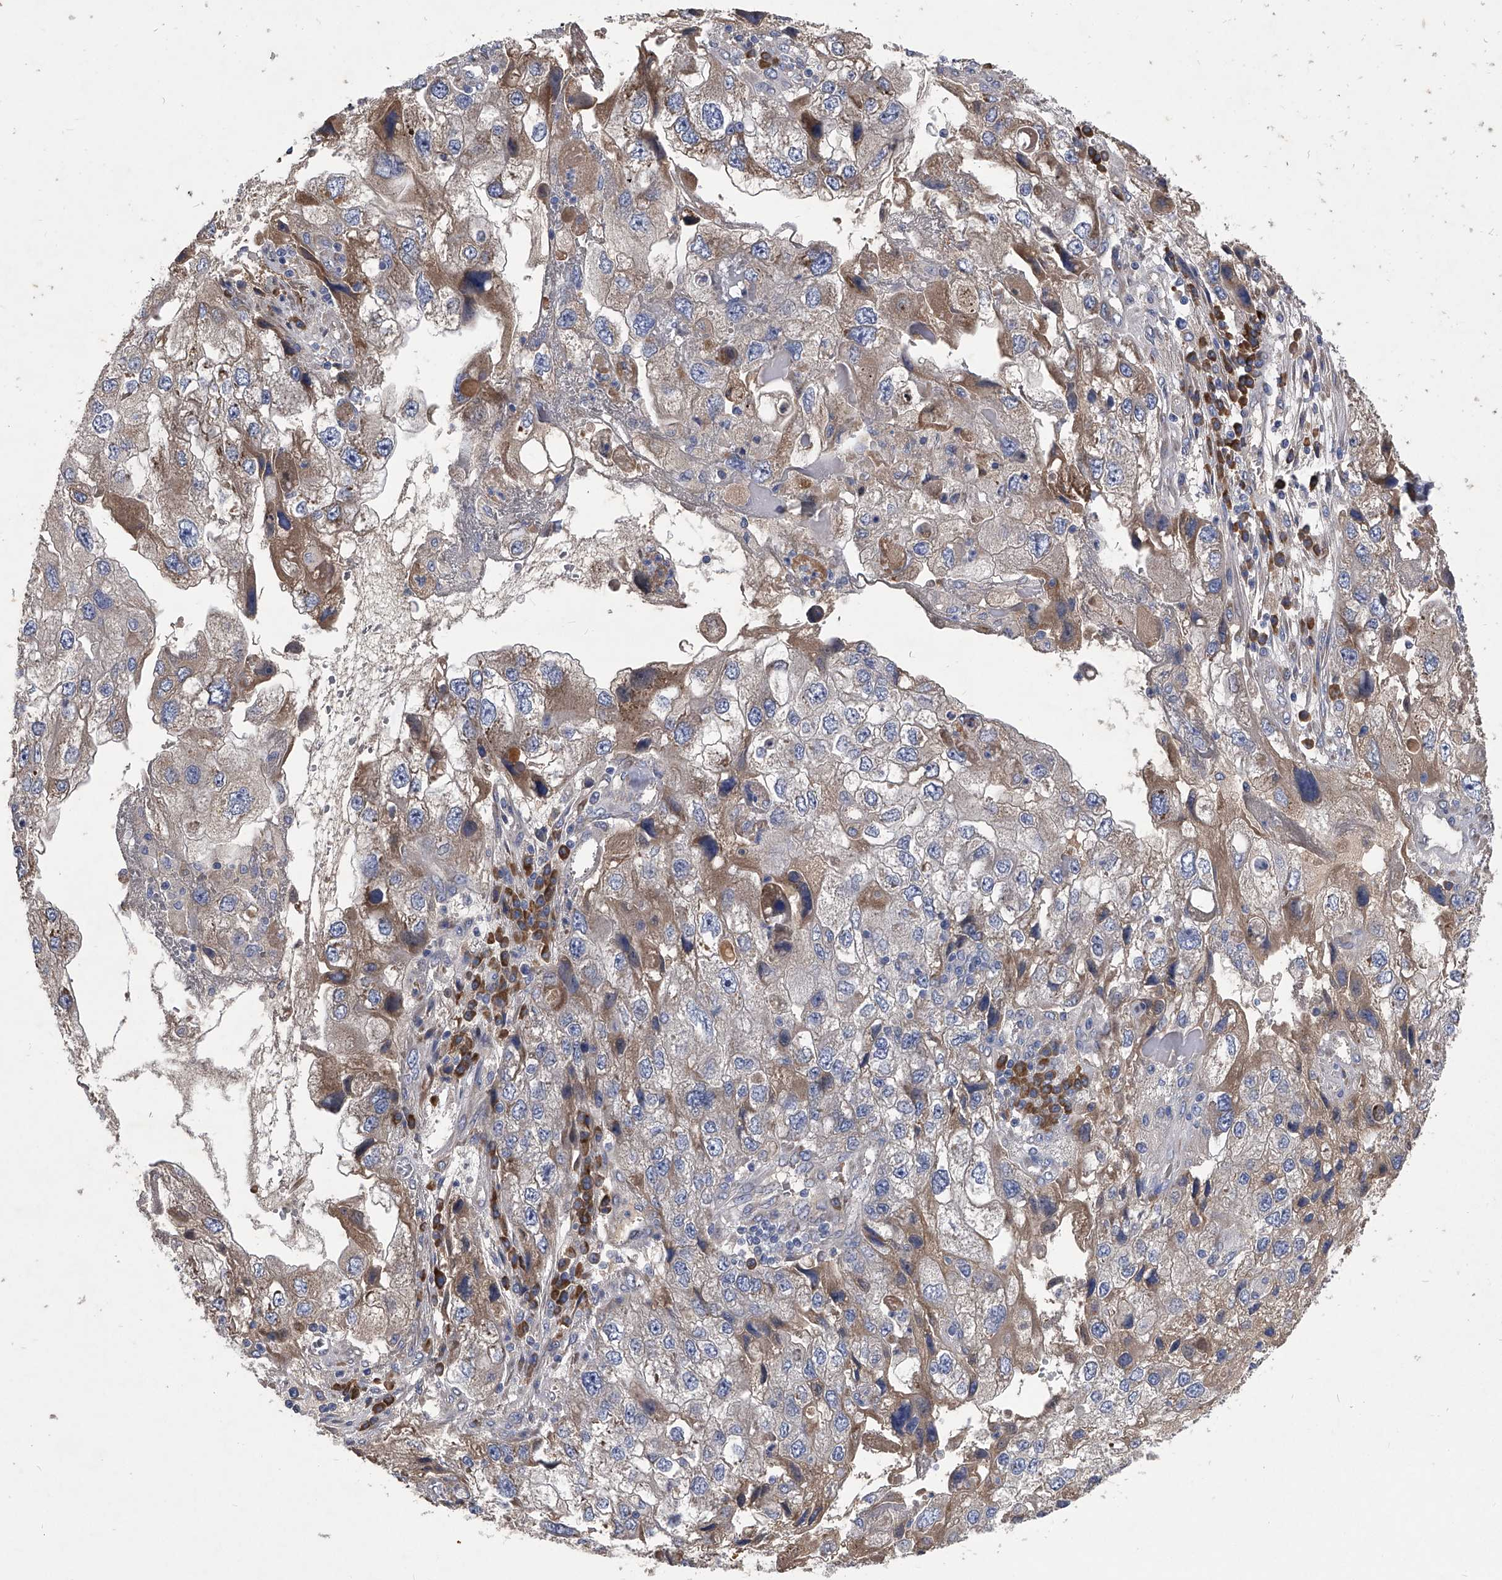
{"staining": {"intensity": "weak", "quantity": "<25%", "location": "cytoplasmic/membranous"}, "tissue": "endometrial cancer", "cell_type": "Tumor cells", "image_type": "cancer", "snomed": [{"axis": "morphology", "description": "Adenocarcinoma, NOS"}, {"axis": "topography", "description": "Endometrium"}], "caption": "Immunohistochemistry image of neoplastic tissue: endometrial adenocarcinoma stained with DAB (3,3'-diaminobenzidine) demonstrates no significant protein expression in tumor cells.", "gene": "CCR4", "patient": {"sex": "female", "age": 49}}